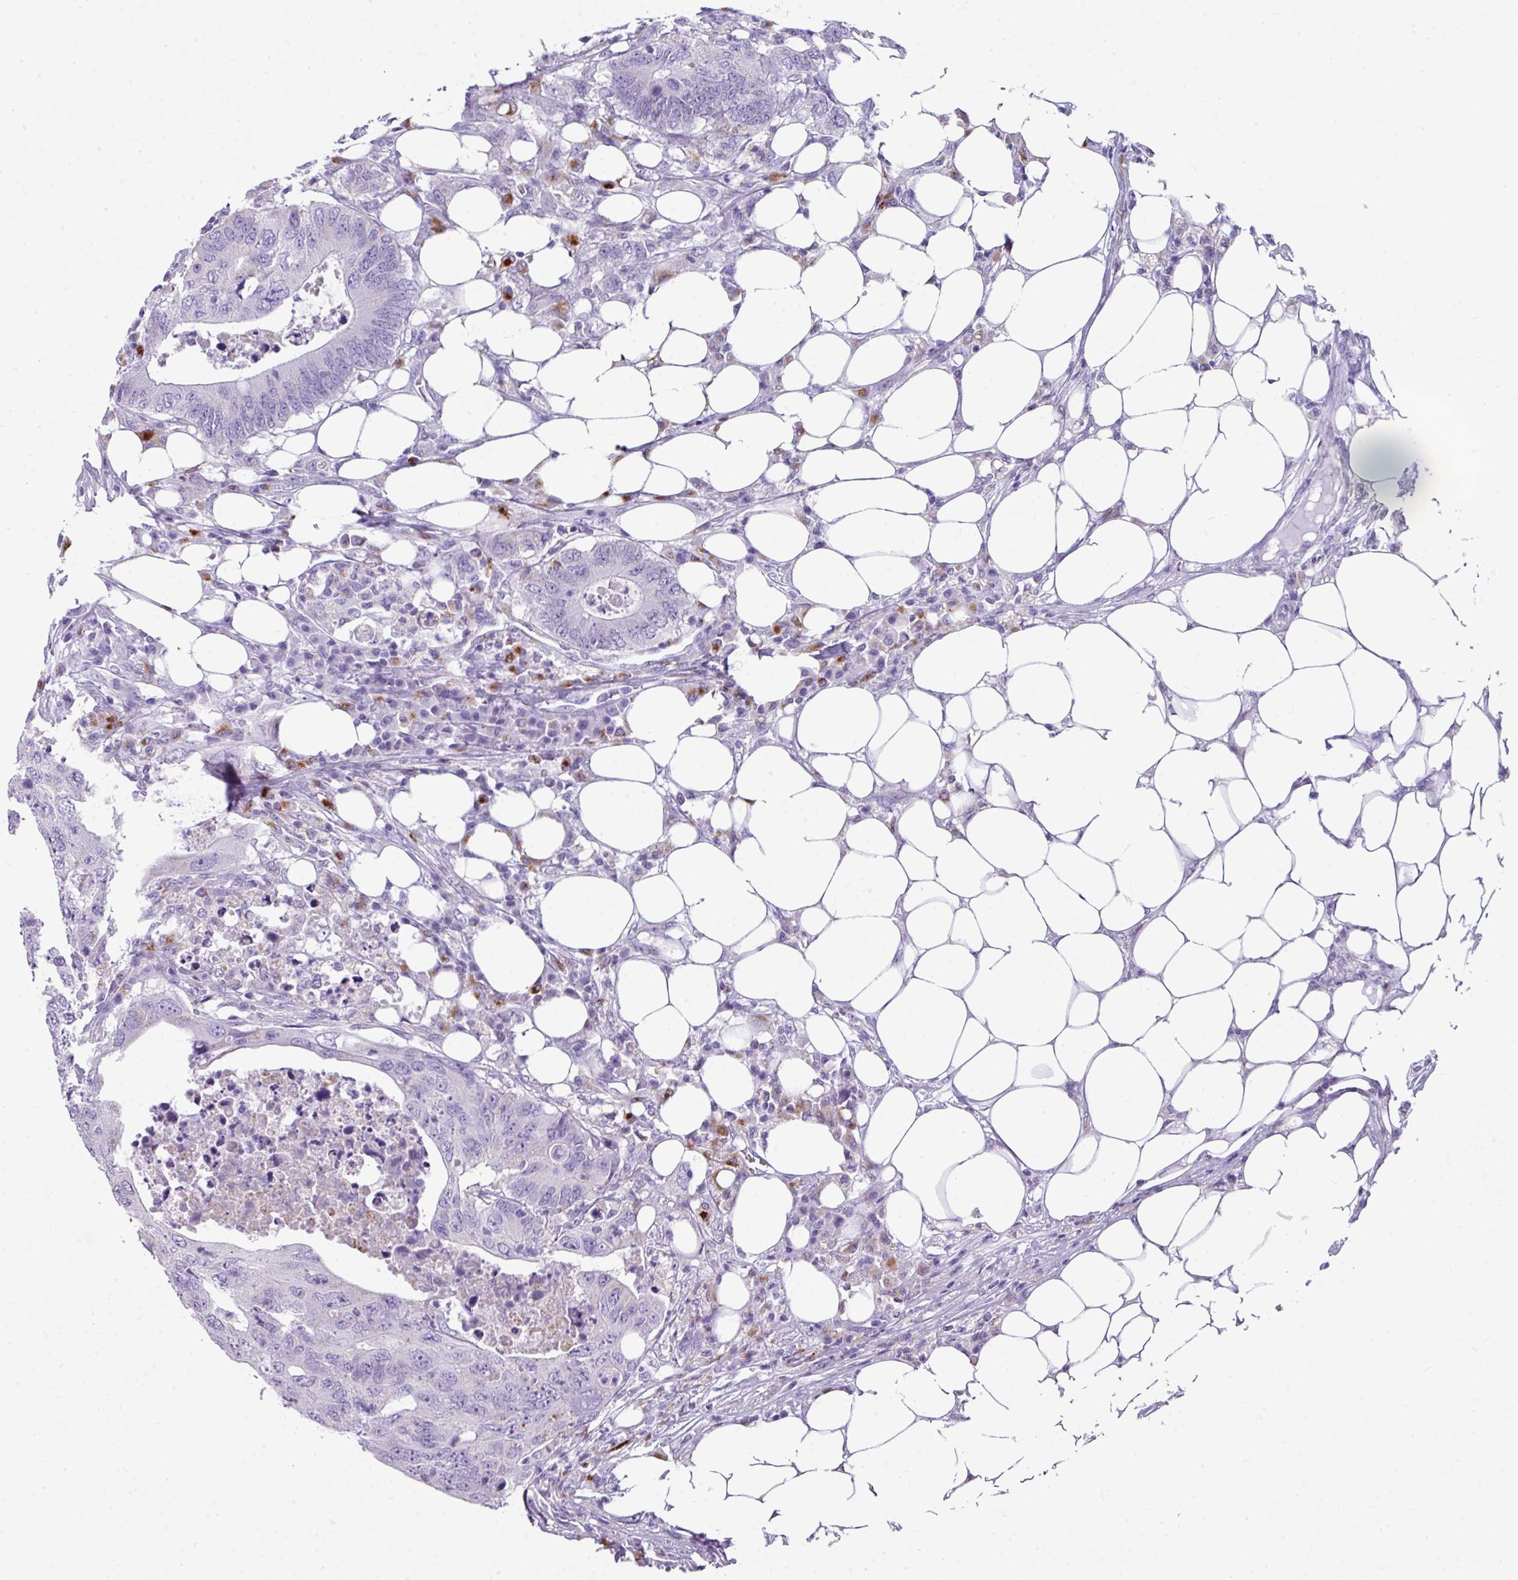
{"staining": {"intensity": "negative", "quantity": "none", "location": "none"}, "tissue": "colorectal cancer", "cell_type": "Tumor cells", "image_type": "cancer", "snomed": [{"axis": "morphology", "description": "Adenocarcinoma, NOS"}, {"axis": "topography", "description": "Colon"}], "caption": "Tumor cells are negative for protein expression in human colorectal adenocarcinoma.", "gene": "ZNF568", "patient": {"sex": "male", "age": 71}}